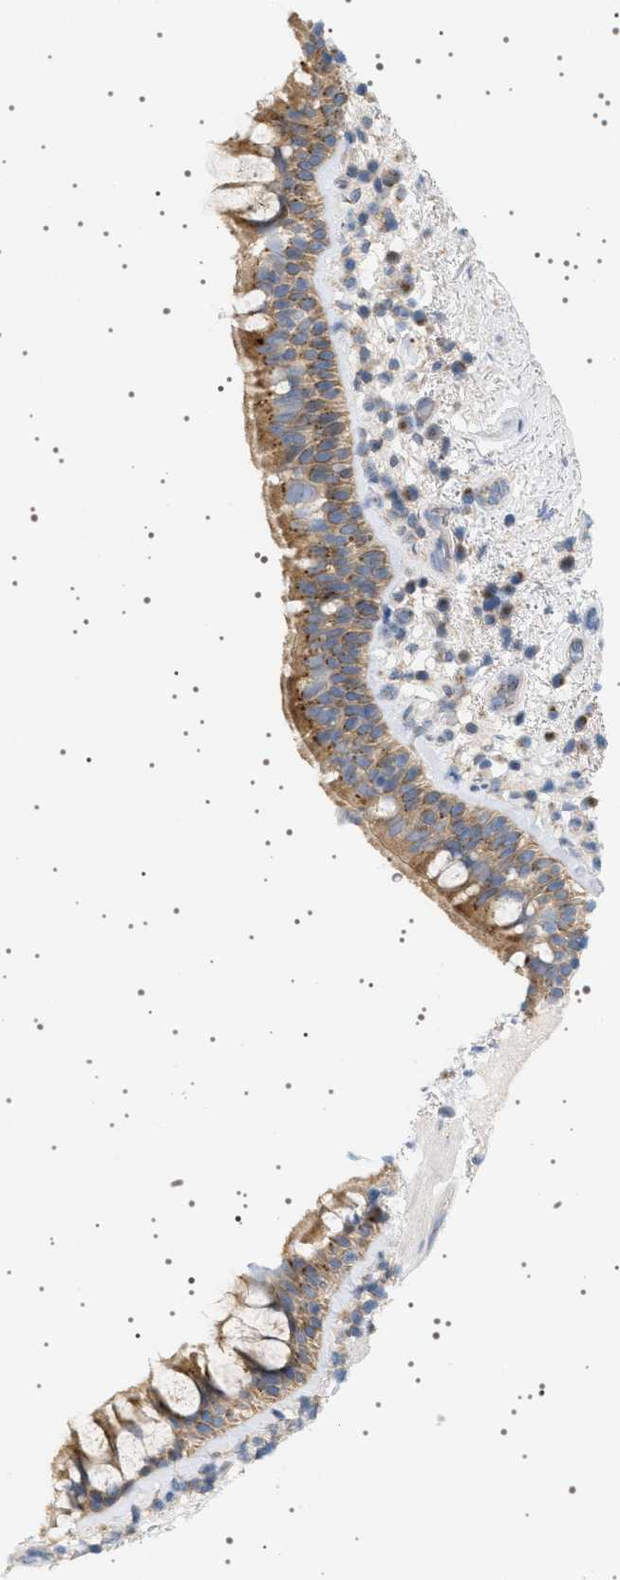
{"staining": {"intensity": "moderate", "quantity": "25%-75%", "location": "cytoplasmic/membranous"}, "tissue": "bronchus", "cell_type": "Respiratory epithelial cells", "image_type": "normal", "snomed": [{"axis": "morphology", "description": "Normal tissue, NOS"}, {"axis": "morphology", "description": "Inflammation, NOS"}, {"axis": "topography", "description": "Cartilage tissue"}, {"axis": "topography", "description": "Bronchus"}], "caption": "A high-resolution image shows immunohistochemistry (IHC) staining of benign bronchus, which shows moderate cytoplasmic/membranous expression in about 25%-75% of respiratory epithelial cells. The protein is stained brown, and the nuclei are stained in blue (DAB (3,3'-diaminobenzidine) IHC with brightfield microscopy, high magnification).", "gene": "ADCY10", "patient": {"sex": "male", "age": 77}}